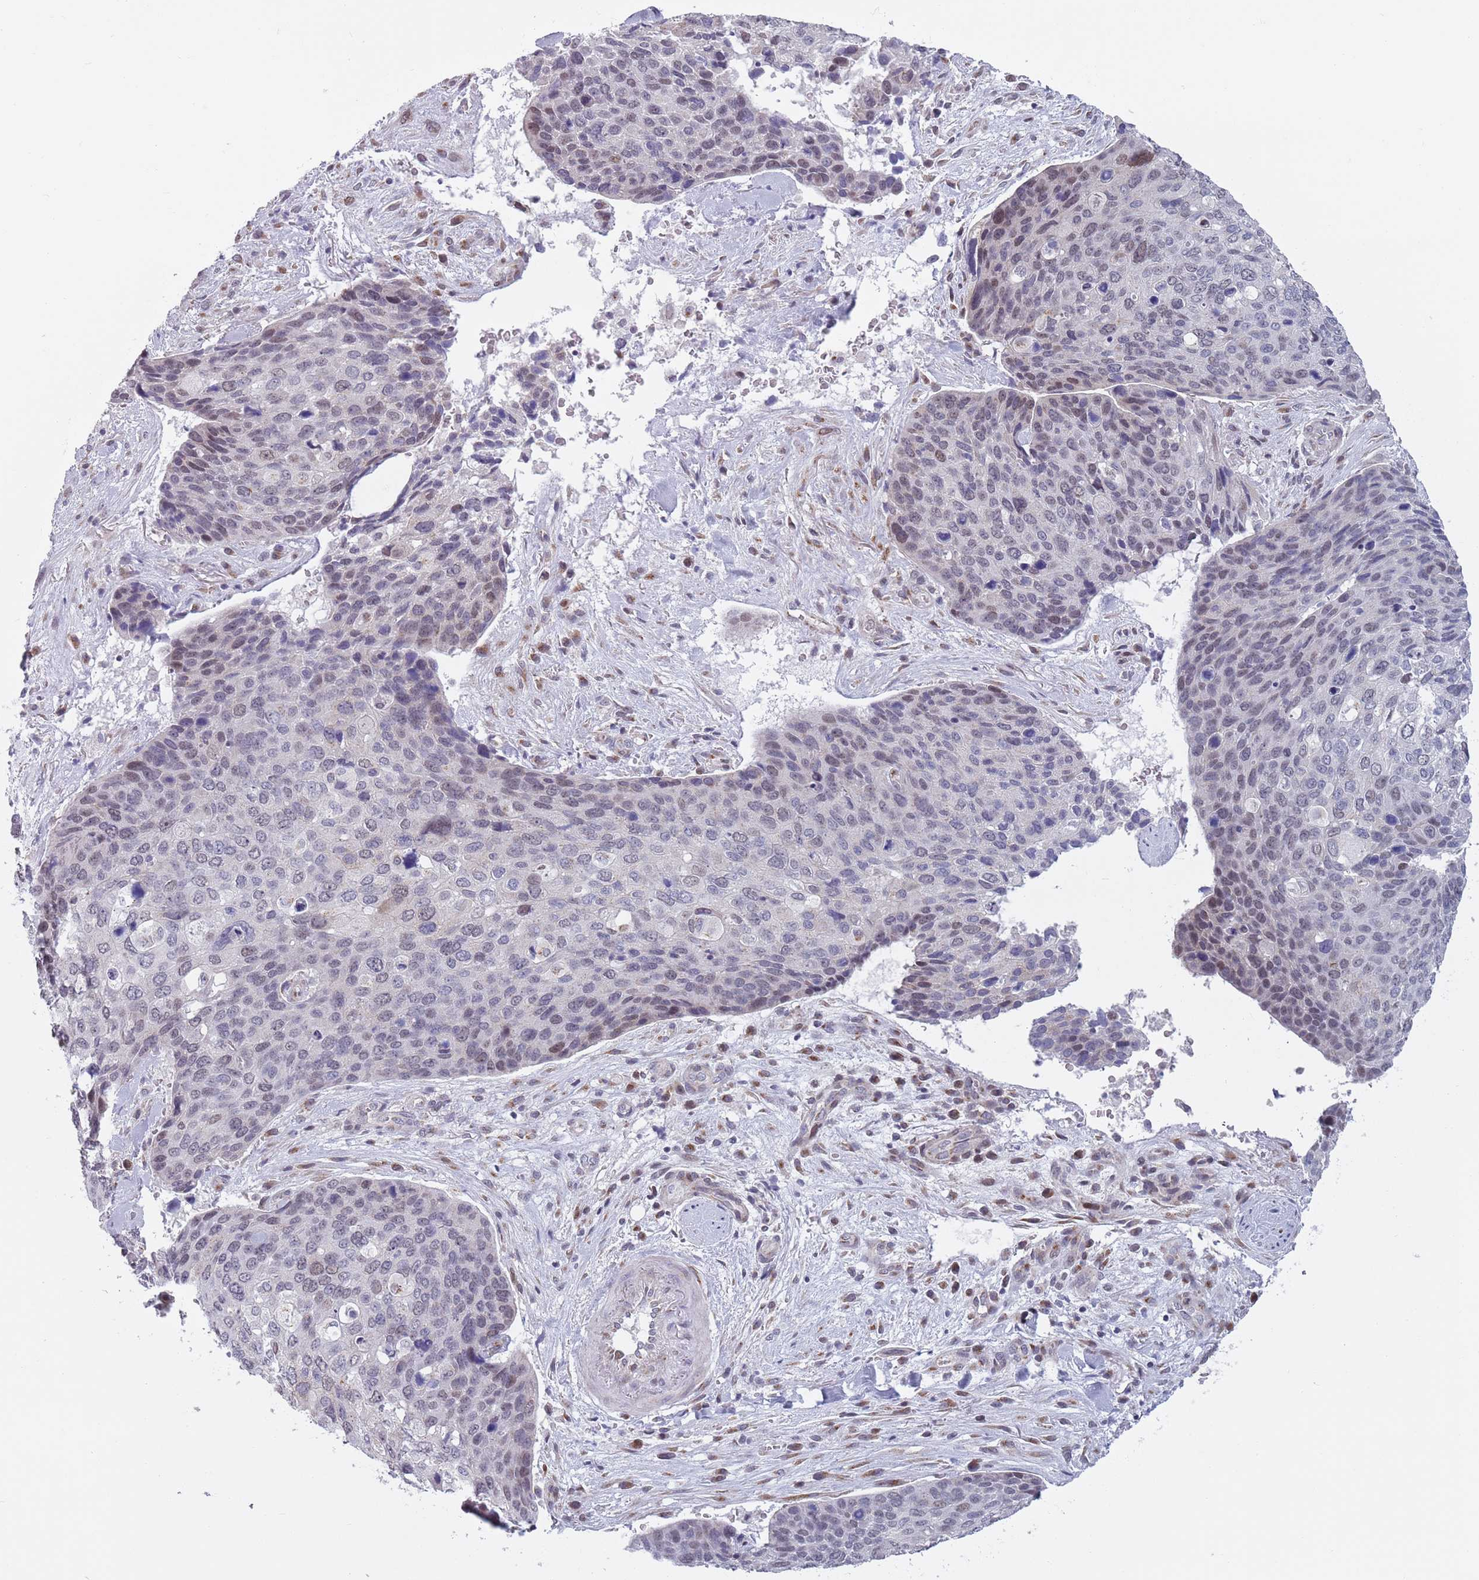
{"staining": {"intensity": "weak", "quantity": "<25%", "location": "nuclear"}, "tissue": "skin cancer", "cell_type": "Tumor cells", "image_type": "cancer", "snomed": [{"axis": "morphology", "description": "Basal cell carcinoma"}, {"axis": "topography", "description": "Skin"}], "caption": "Immunohistochemical staining of human skin cancer reveals no significant staining in tumor cells.", "gene": "ZKSCAN2", "patient": {"sex": "female", "age": 74}}